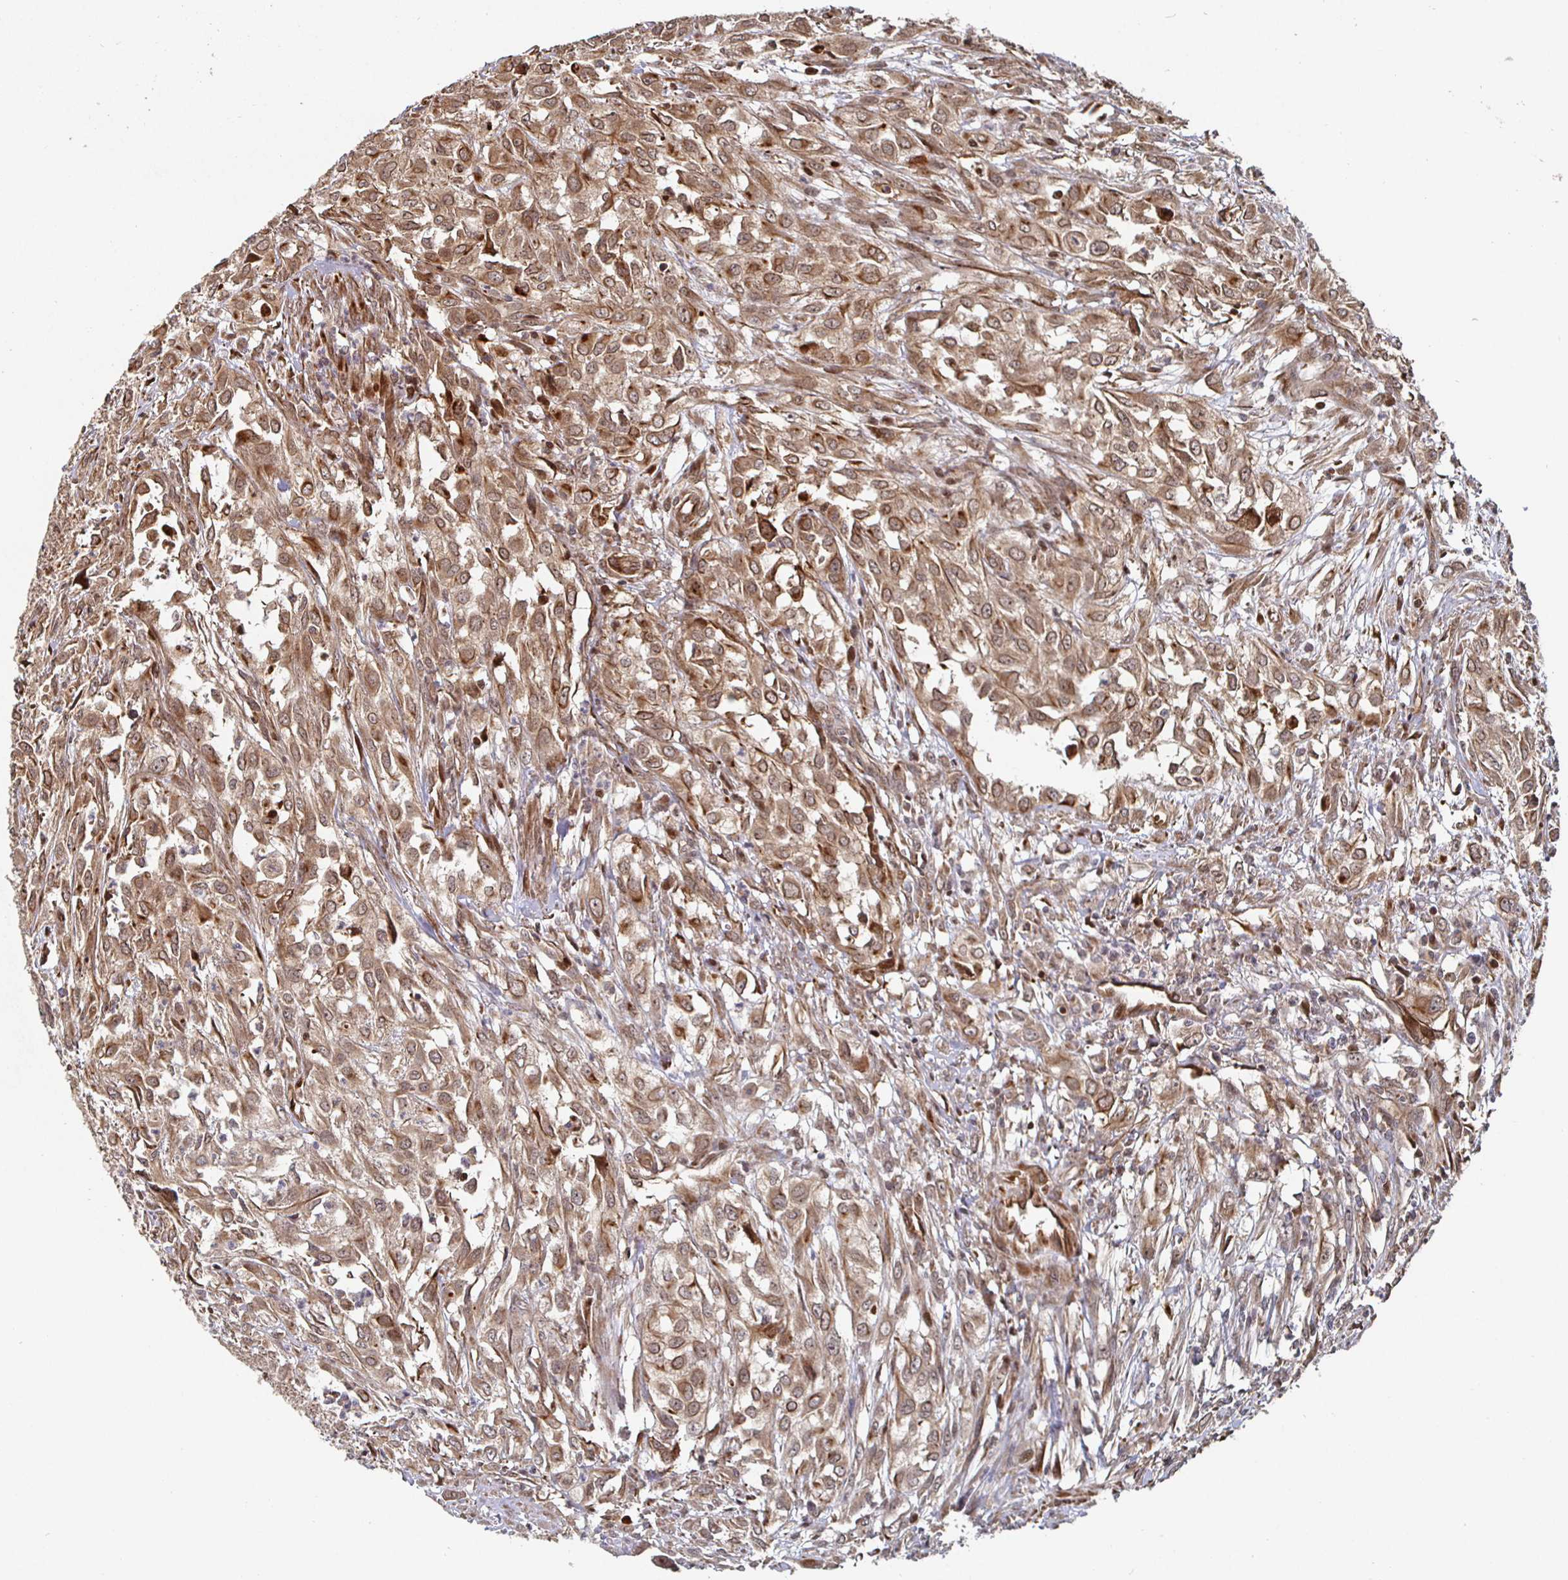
{"staining": {"intensity": "moderate", "quantity": ">75%", "location": "cytoplasmic/membranous"}, "tissue": "urothelial cancer", "cell_type": "Tumor cells", "image_type": "cancer", "snomed": [{"axis": "morphology", "description": "Urothelial carcinoma, High grade"}, {"axis": "topography", "description": "Urinary bladder"}], "caption": "Urothelial cancer tissue displays moderate cytoplasmic/membranous staining in about >75% of tumor cells Using DAB (brown) and hematoxylin (blue) stains, captured at high magnification using brightfield microscopy.", "gene": "TBKBP1", "patient": {"sex": "male", "age": 67}}